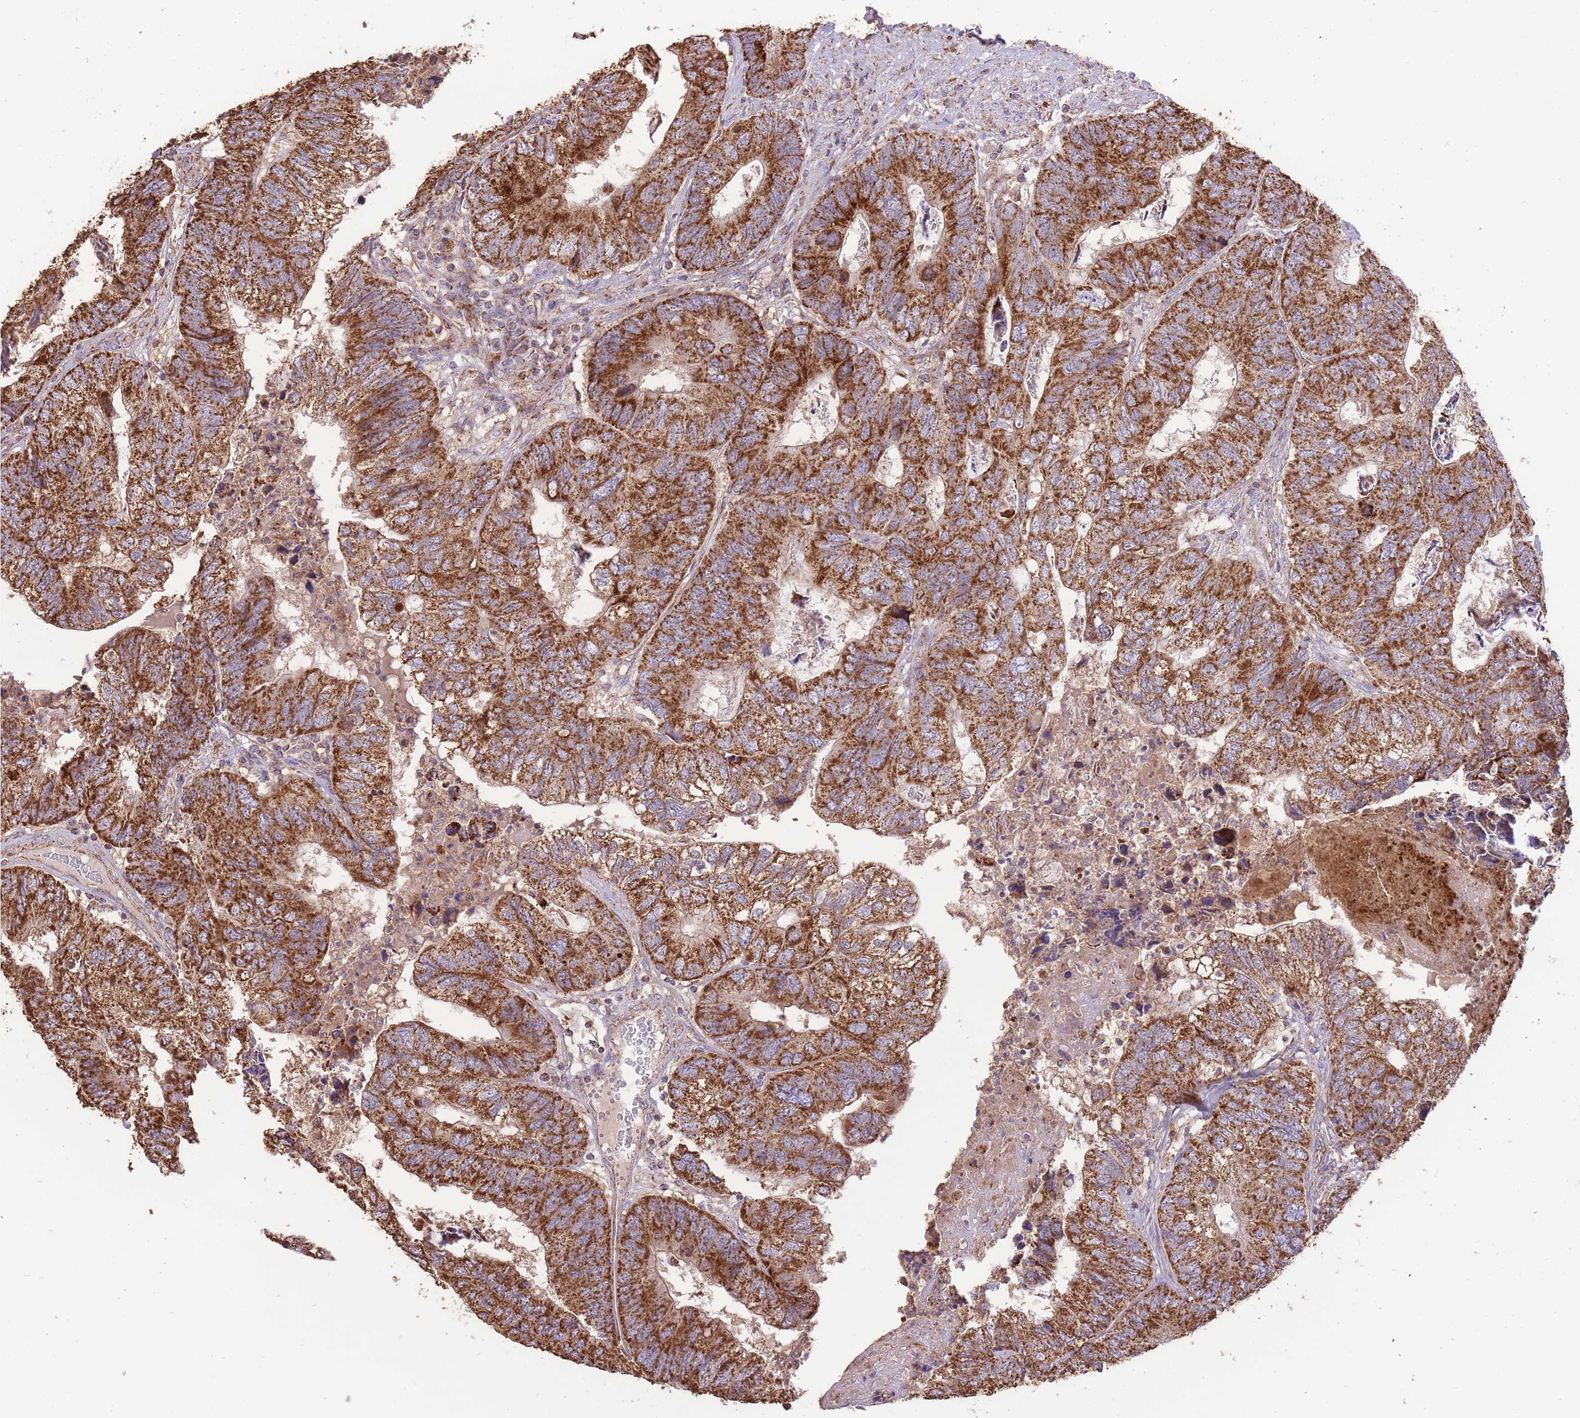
{"staining": {"intensity": "strong", "quantity": ">75%", "location": "cytoplasmic/membranous"}, "tissue": "colorectal cancer", "cell_type": "Tumor cells", "image_type": "cancer", "snomed": [{"axis": "morphology", "description": "Adenocarcinoma, NOS"}, {"axis": "topography", "description": "Colon"}], "caption": "IHC photomicrograph of adenocarcinoma (colorectal) stained for a protein (brown), which displays high levels of strong cytoplasmic/membranous expression in about >75% of tumor cells.", "gene": "PREP", "patient": {"sex": "female", "age": 67}}